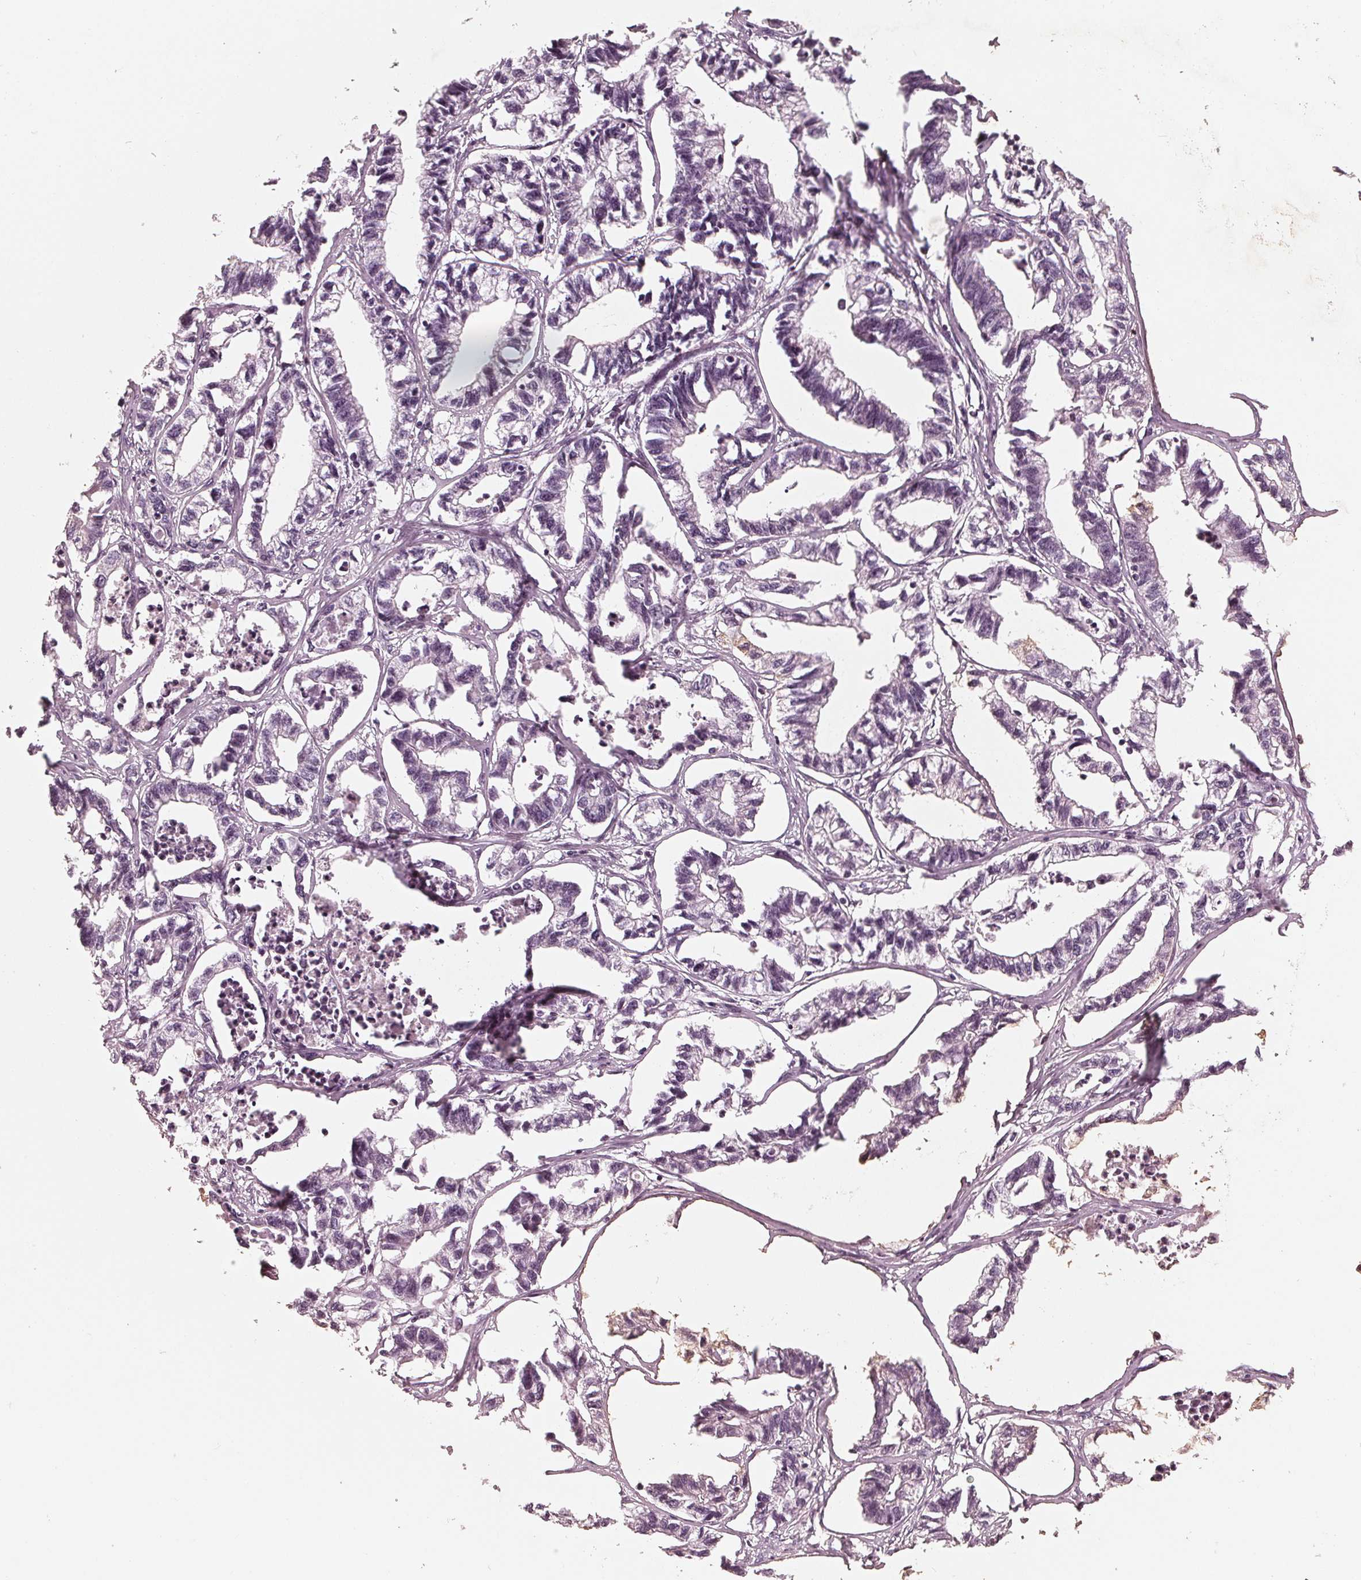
{"staining": {"intensity": "negative", "quantity": "none", "location": "none"}, "tissue": "stomach cancer", "cell_type": "Tumor cells", "image_type": "cancer", "snomed": [{"axis": "morphology", "description": "Adenocarcinoma, NOS"}, {"axis": "topography", "description": "Stomach"}], "caption": "DAB (3,3'-diaminobenzidine) immunohistochemical staining of human stomach adenocarcinoma reveals no significant positivity in tumor cells. (Stains: DAB immunohistochemistry with hematoxylin counter stain, Microscopy: brightfield microscopy at high magnification).", "gene": "ADPRHL1", "patient": {"sex": "male", "age": 83}}